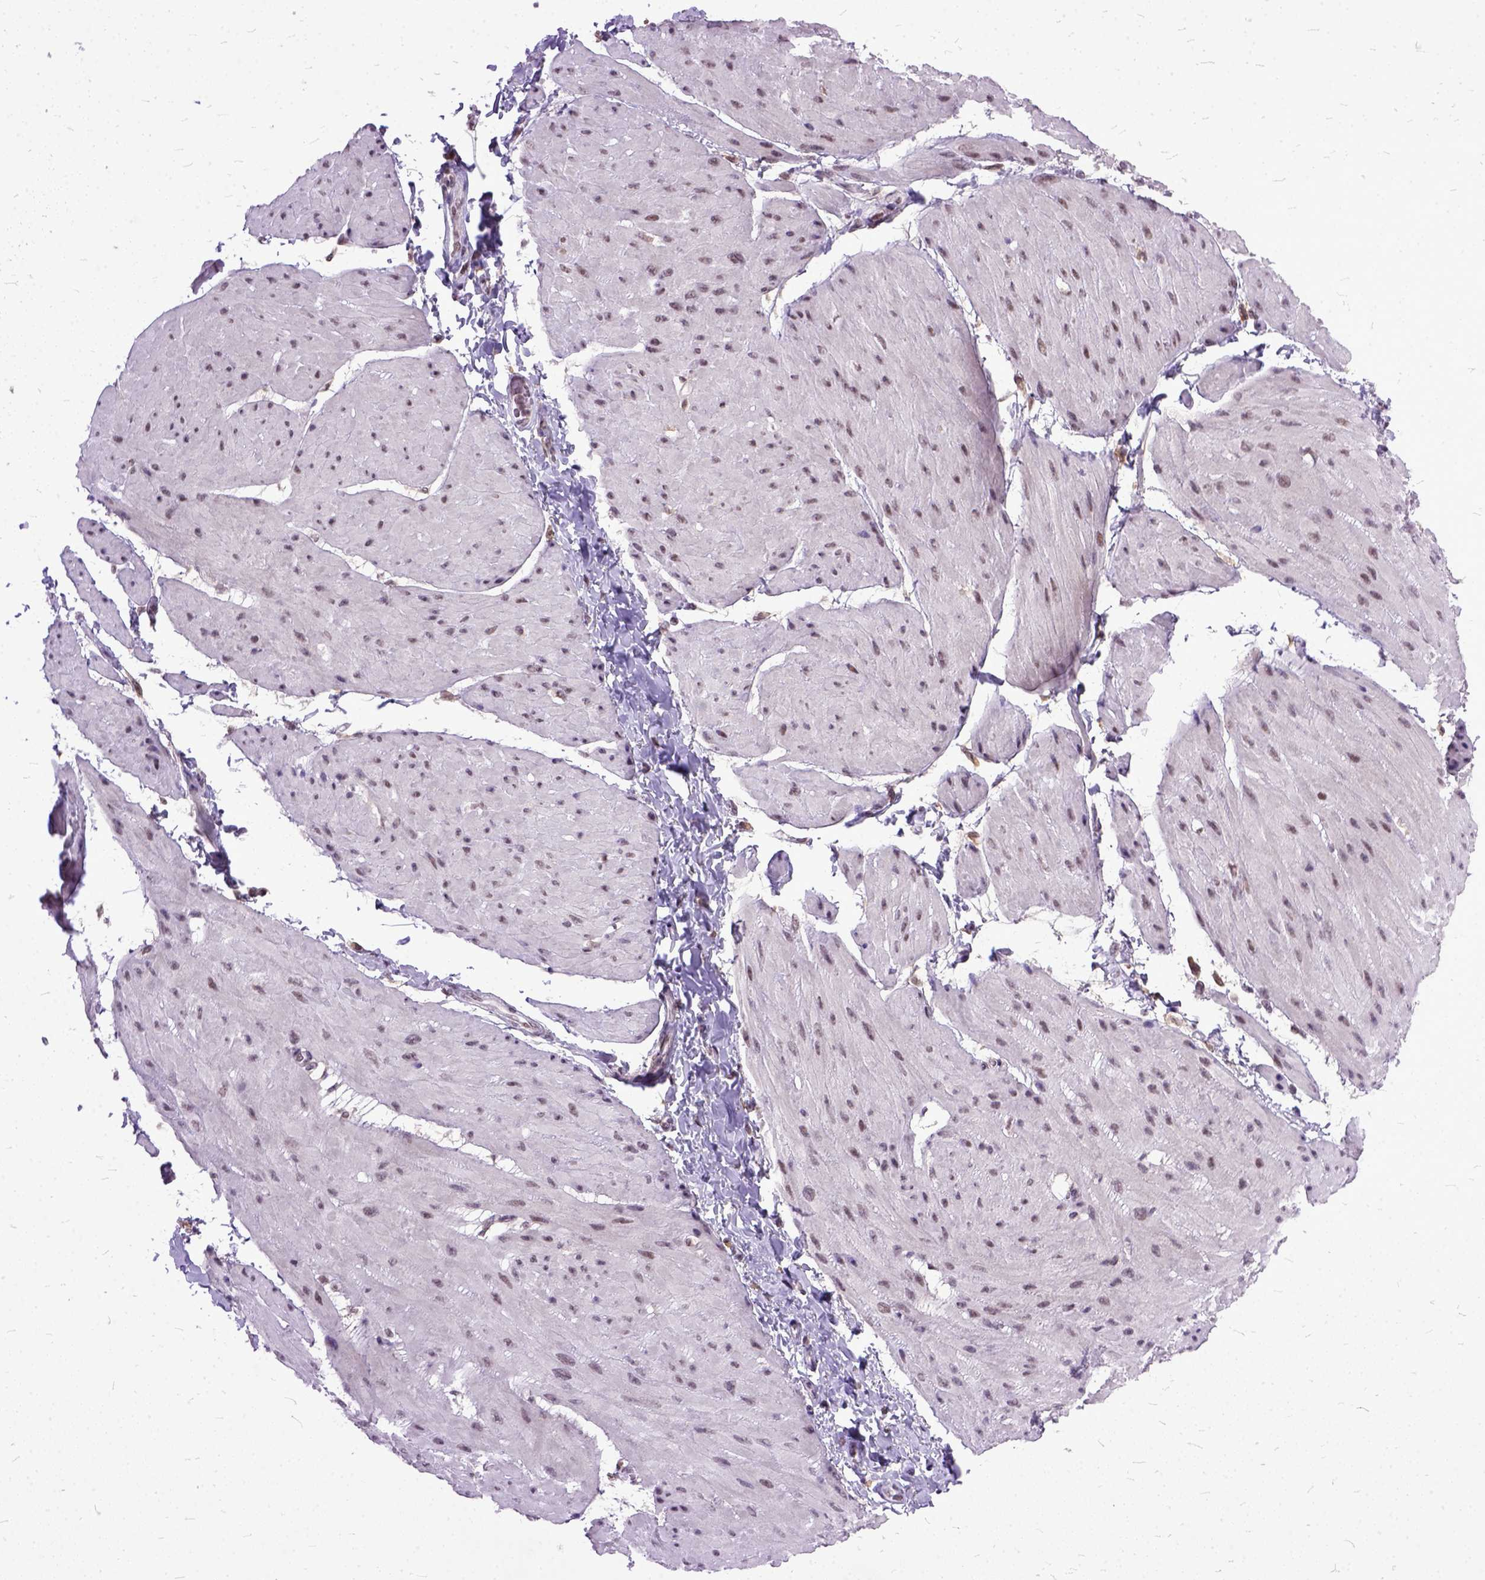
{"staining": {"intensity": "moderate", "quantity": ">75%", "location": "nuclear"}, "tissue": "adipose tissue", "cell_type": "Adipocytes", "image_type": "normal", "snomed": [{"axis": "morphology", "description": "Normal tissue, NOS"}, {"axis": "topography", "description": "Urinary bladder"}, {"axis": "topography", "description": "Peripheral nerve tissue"}], "caption": "Immunohistochemical staining of normal human adipose tissue shows medium levels of moderate nuclear positivity in approximately >75% of adipocytes.", "gene": "ORC5", "patient": {"sex": "female", "age": 60}}